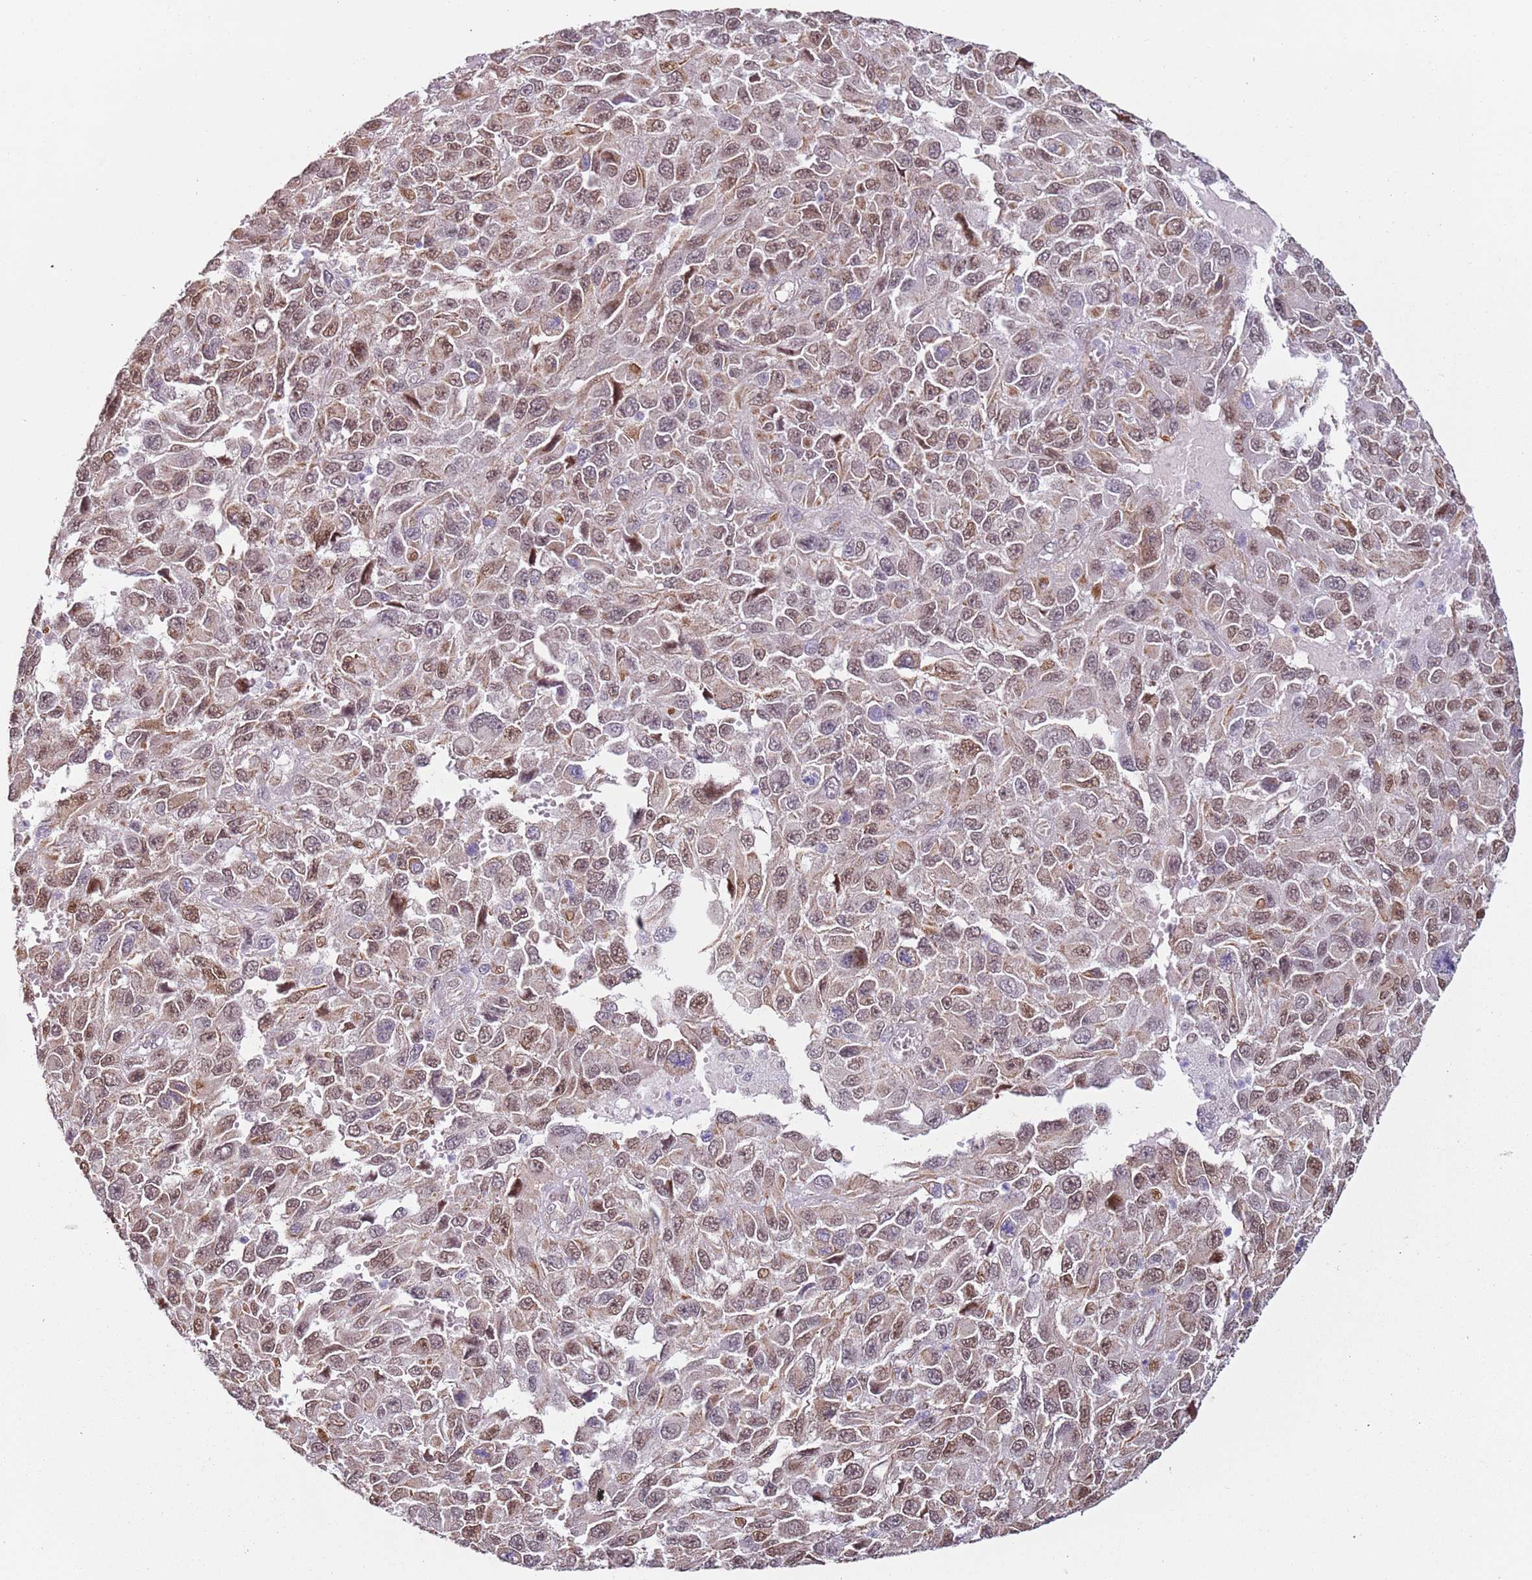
{"staining": {"intensity": "moderate", "quantity": ">75%", "location": "cytoplasmic/membranous,nuclear"}, "tissue": "melanoma", "cell_type": "Tumor cells", "image_type": "cancer", "snomed": [{"axis": "morphology", "description": "Normal tissue, NOS"}, {"axis": "morphology", "description": "Malignant melanoma, NOS"}, {"axis": "topography", "description": "Skin"}], "caption": "IHC histopathology image of melanoma stained for a protein (brown), which shows medium levels of moderate cytoplasmic/membranous and nuclear positivity in approximately >75% of tumor cells.", "gene": "PSMD4", "patient": {"sex": "female", "age": 96}}